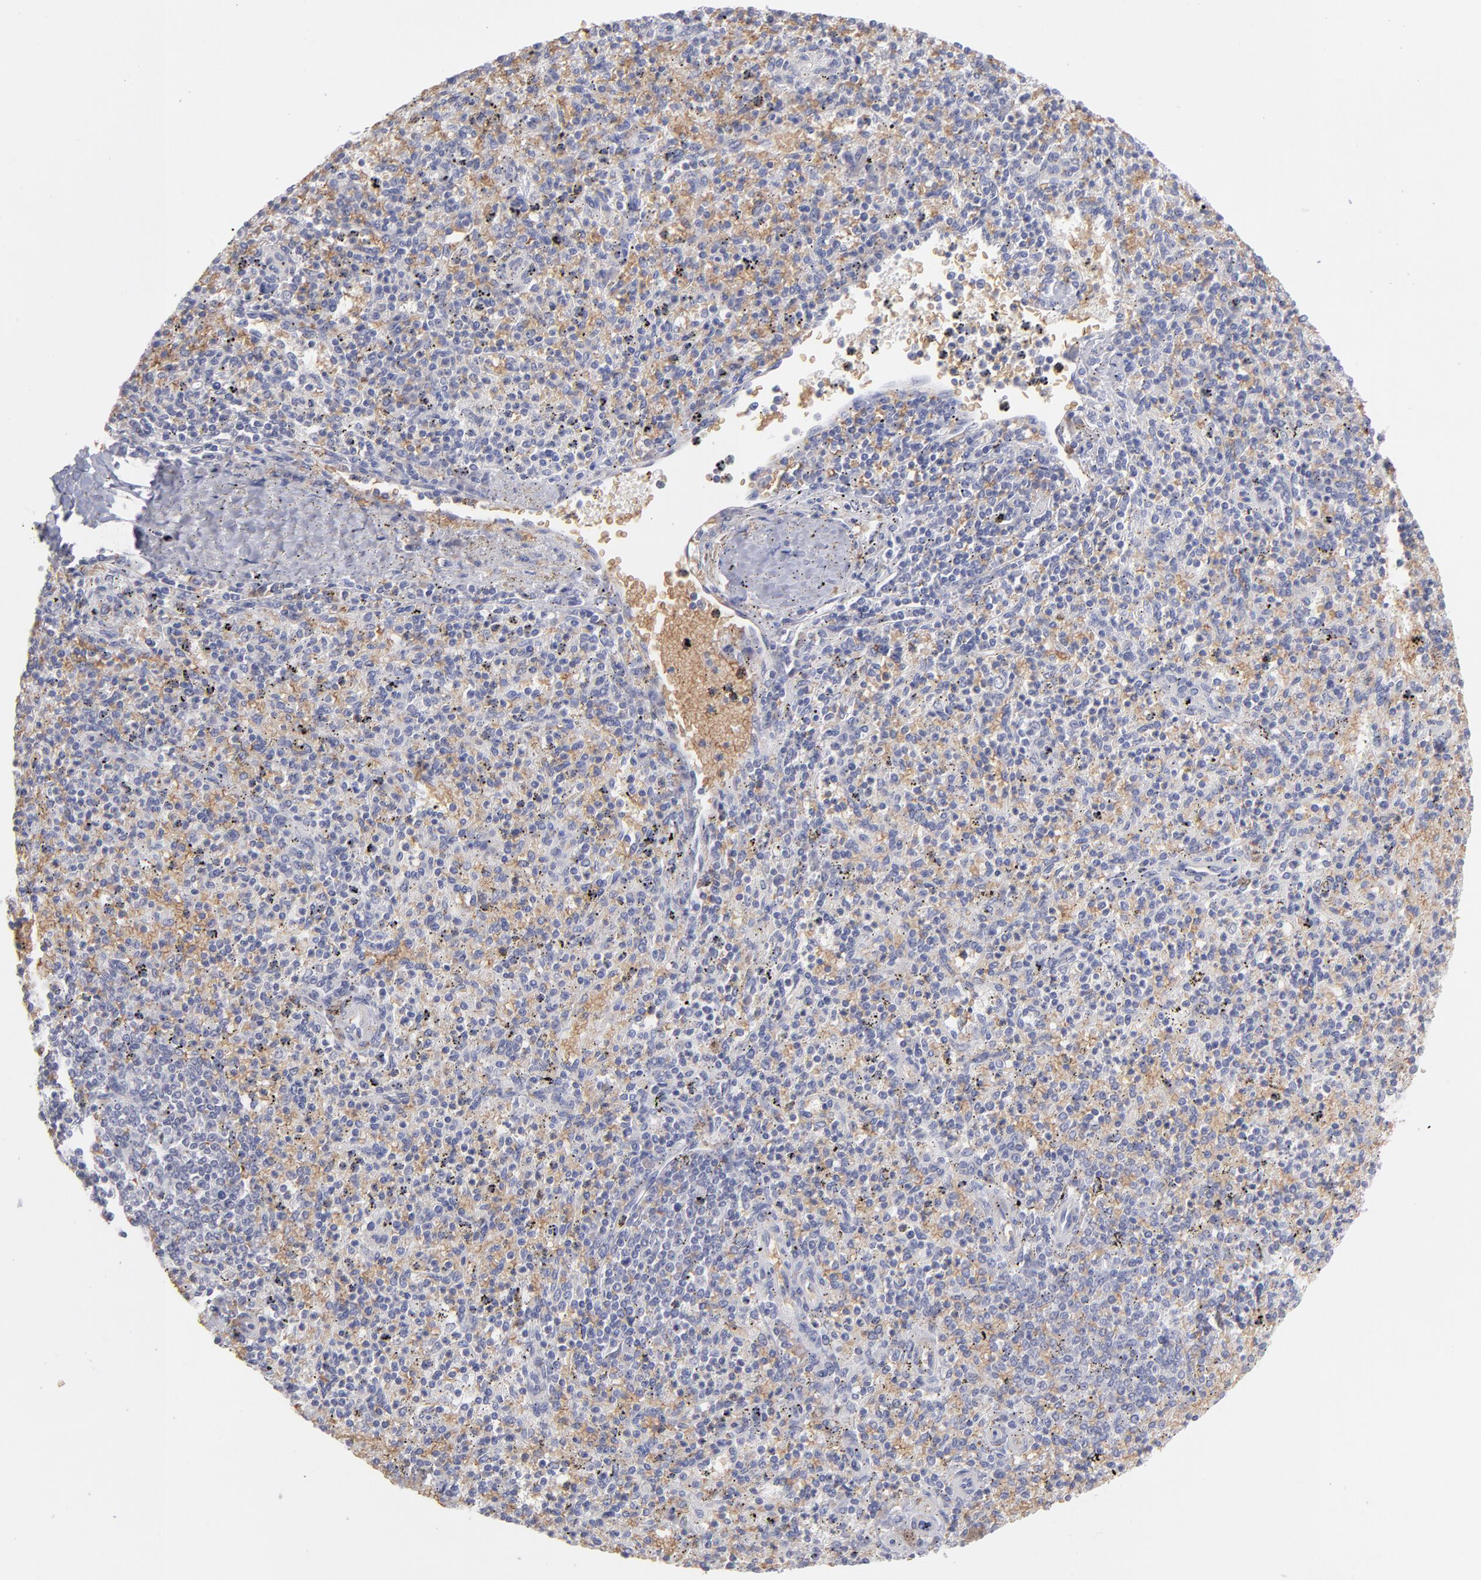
{"staining": {"intensity": "negative", "quantity": "none", "location": "none"}, "tissue": "spleen", "cell_type": "Cells in red pulp", "image_type": "normal", "snomed": [{"axis": "morphology", "description": "Normal tissue, NOS"}, {"axis": "topography", "description": "Spleen"}], "caption": "There is no significant expression in cells in red pulp of spleen. The staining is performed using DAB (3,3'-diaminobenzidine) brown chromogen with nuclei counter-stained in using hematoxylin.", "gene": "F13B", "patient": {"sex": "male", "age": 72}}